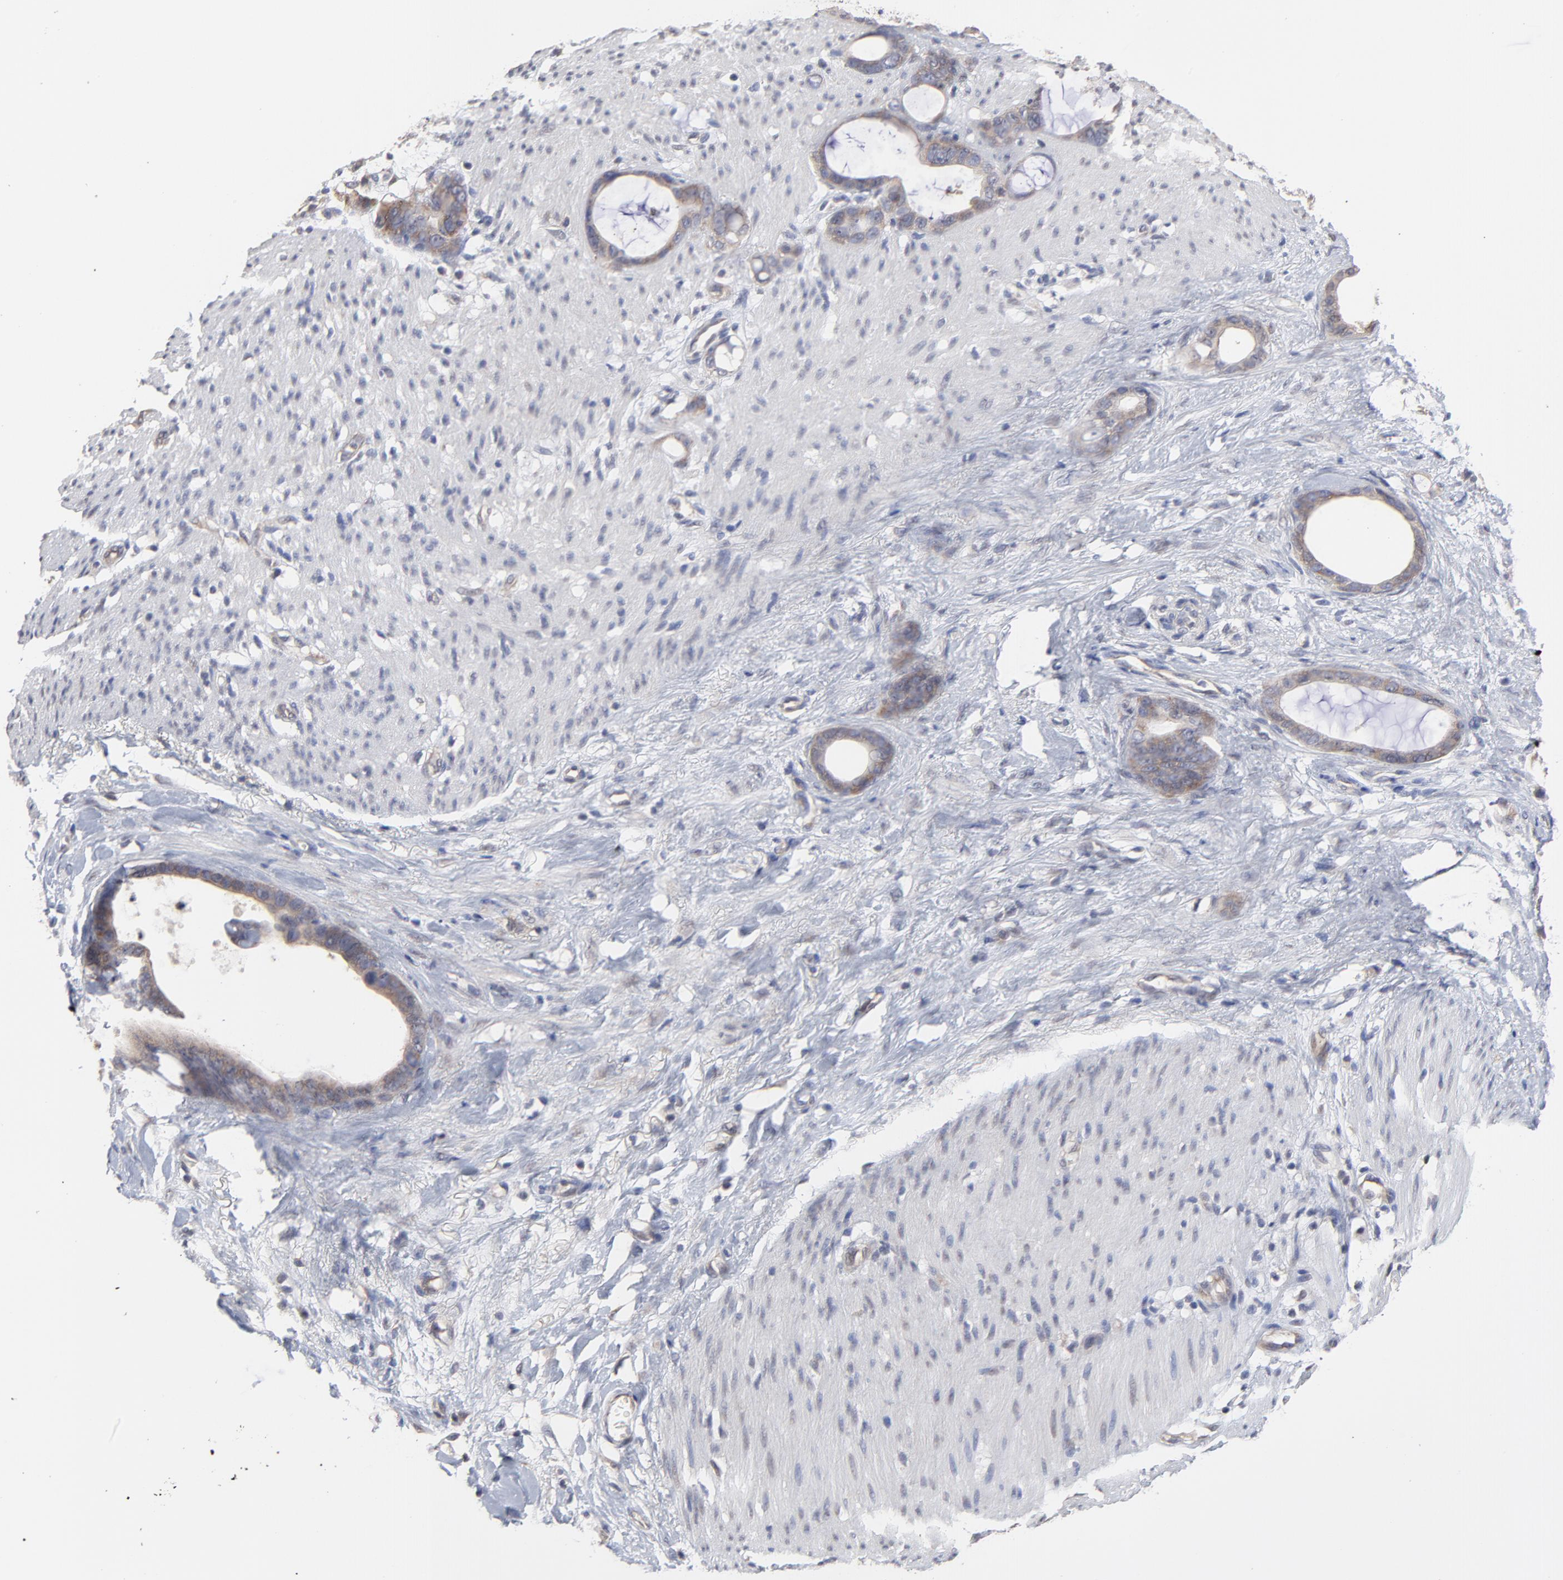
{"staining": {"intensity": "weak", "quantity": ">75%", "location": "cytoplasmic/membranous"}, "tissue": "stomach cancer", "cell_type": "Tumor cells", "image_type": "cancer", "snomed": [{"axis": "morphology", "description": "Adenocarcinoma, NOS"}, {"axis": "topography", "description": "Stomach"}], "caption": "Immunohistochemical staining of human adenocarcinoma (stomach) reveals weak cytoplasmic/membranous protein expression in about >75% of tumor cells.", "gene": "ZNF157", "patient": {"sex": "female", "age": 75}}